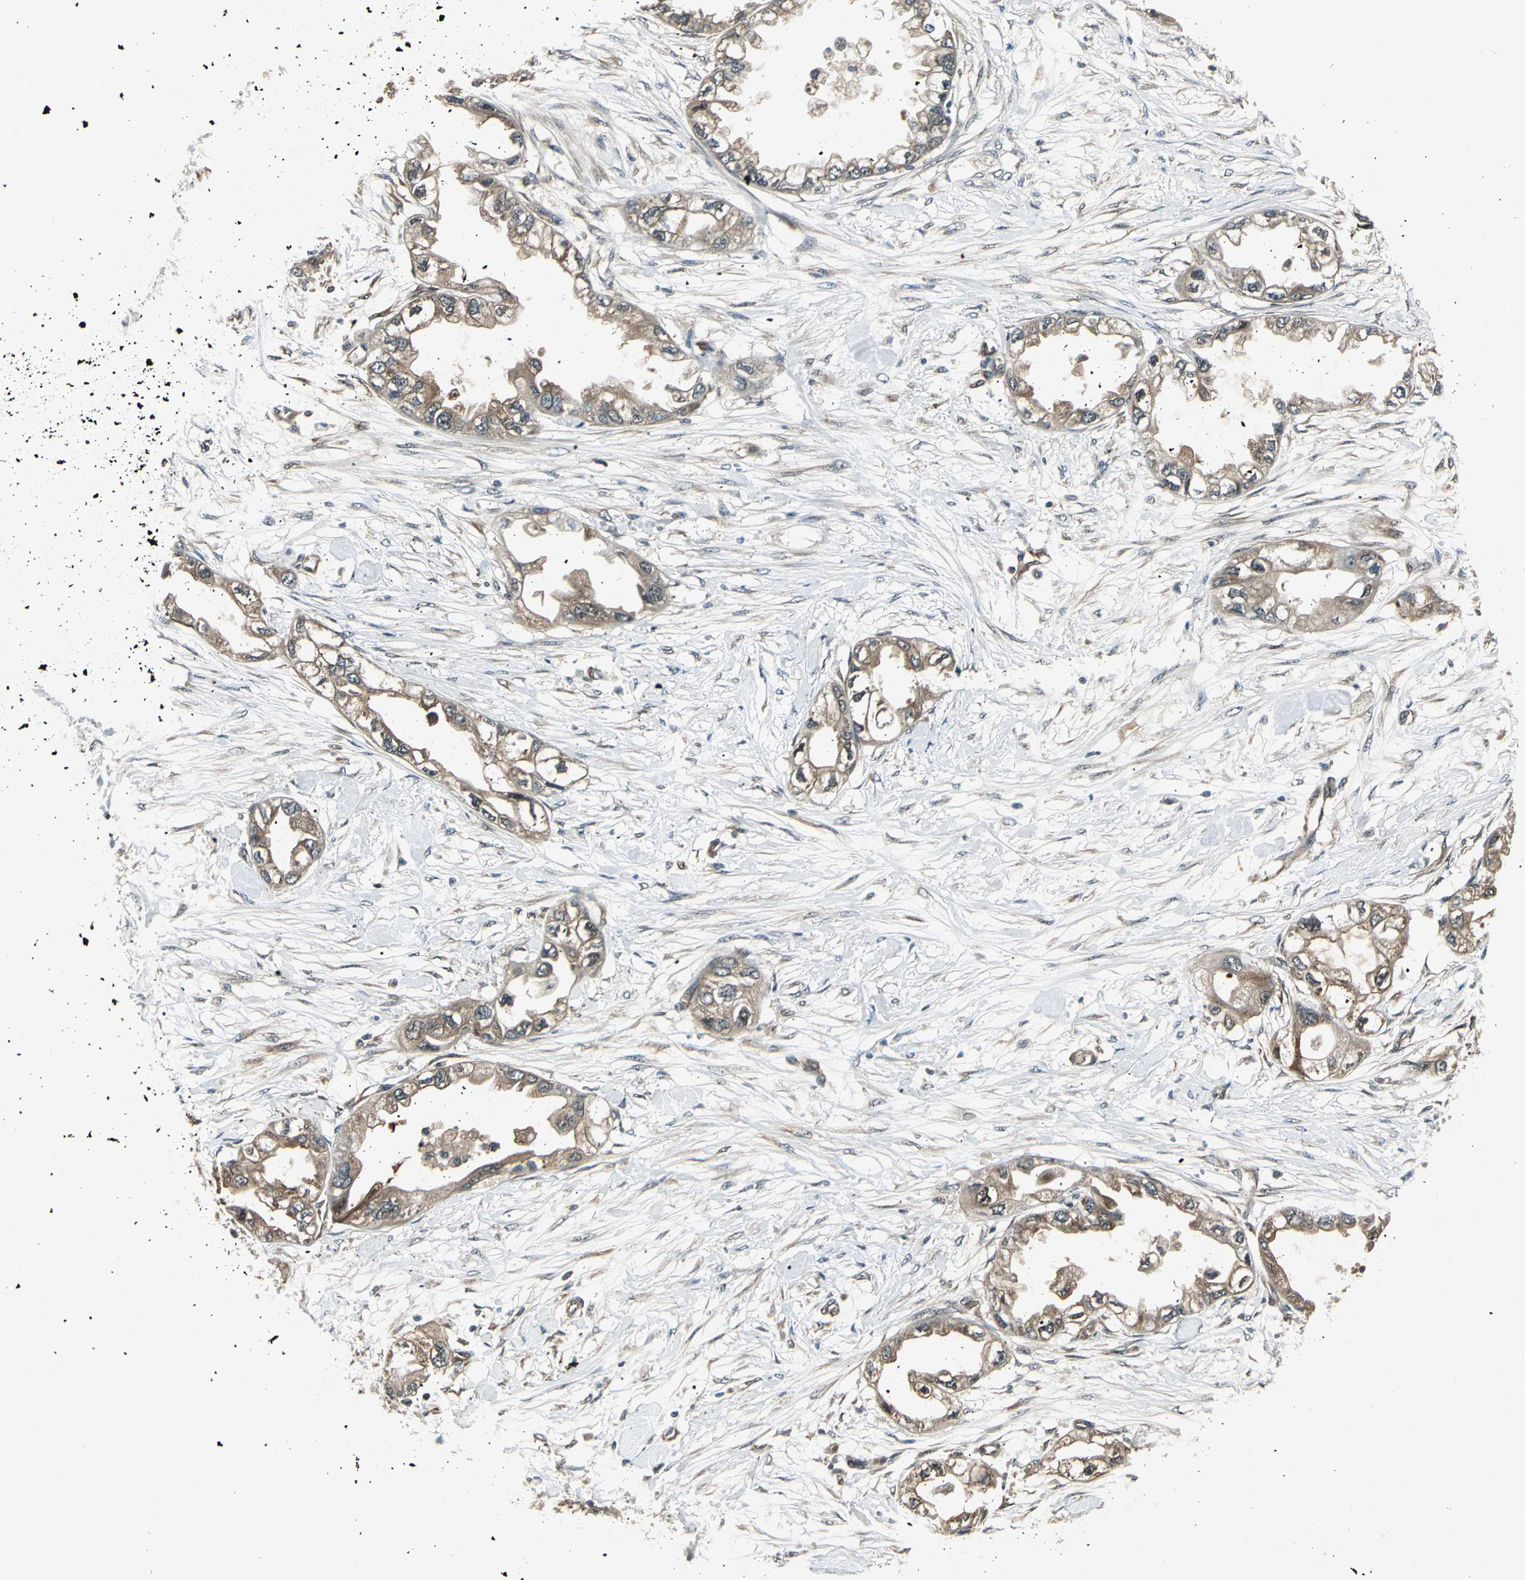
{"staining": {"intensity": "strong", "quantity": ">75%", "location": "cytoplasmic/membranous"}, "tissue": "endometrial cancer", "cell_type": "Tumor cells", "image_type": "cancer", "snomed": [{"axis": "morphology", "description": "Adenocarcinoma, NOS"}, {"axis": "topography", "description": "Endometrium"}], "caption": "Protein analysis of endometrial cancer tissue shows strong cytoplasmic/membranous positivity in about >75% of tumor cells.", "gene": "PFDN1", "patient": {"sex": "female", "age": 67}}